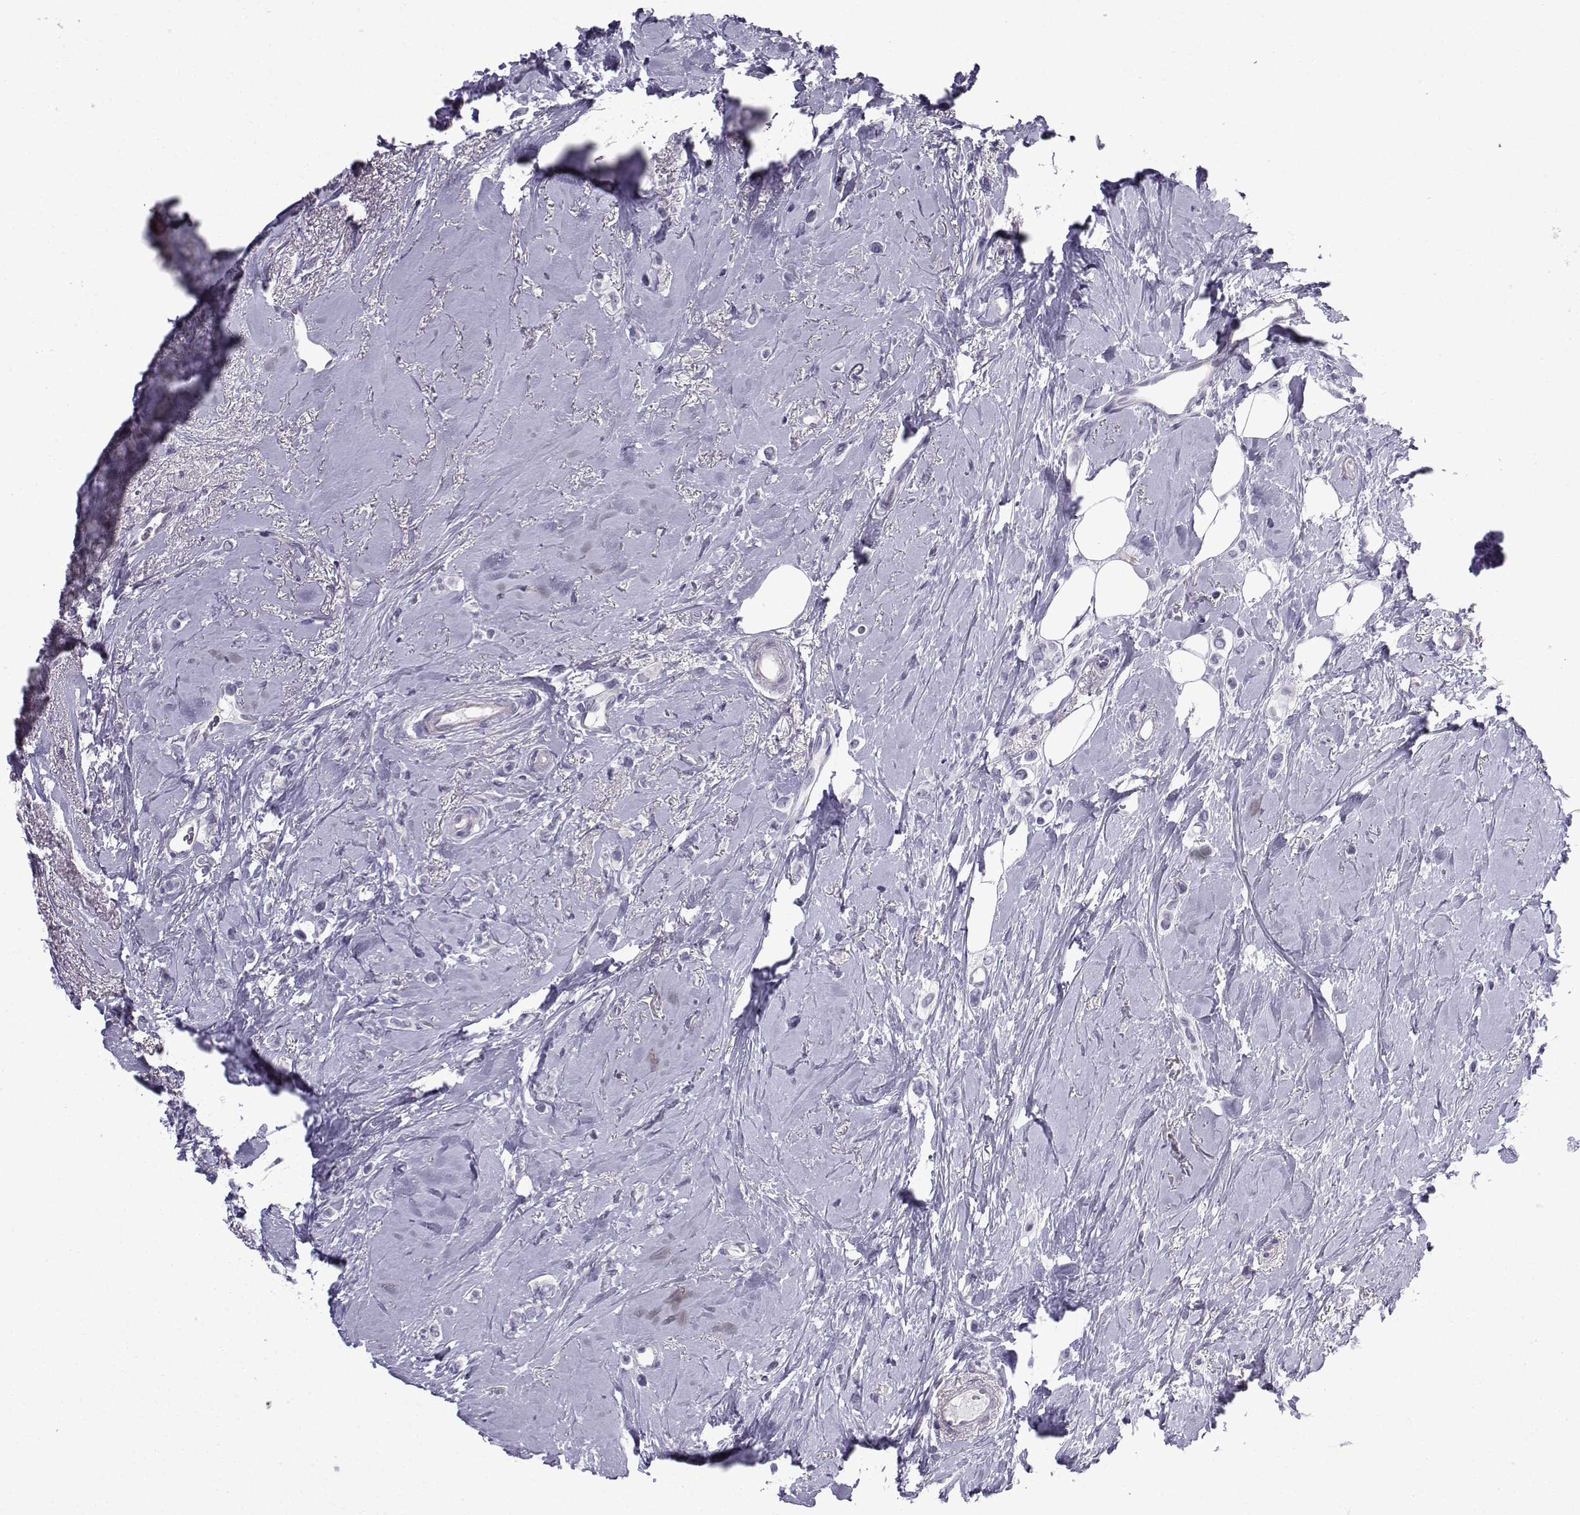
{"staining": {"intensity": "negative", "quantity": "none", "location": "none"}, "tissue": "breast cancer", "cell_type": "Tumor cells", "image_type": "cancer", "snomed": [{"axis": "morphology", "description": "Lobular carcinoma"}, {"axis": "topography", "description": "Breast"}], "caption": "There is no significant expression in tumor cells of breast cancer.", "gene": "CFAP53", "patient": {"sex": "female", "age": 66}}